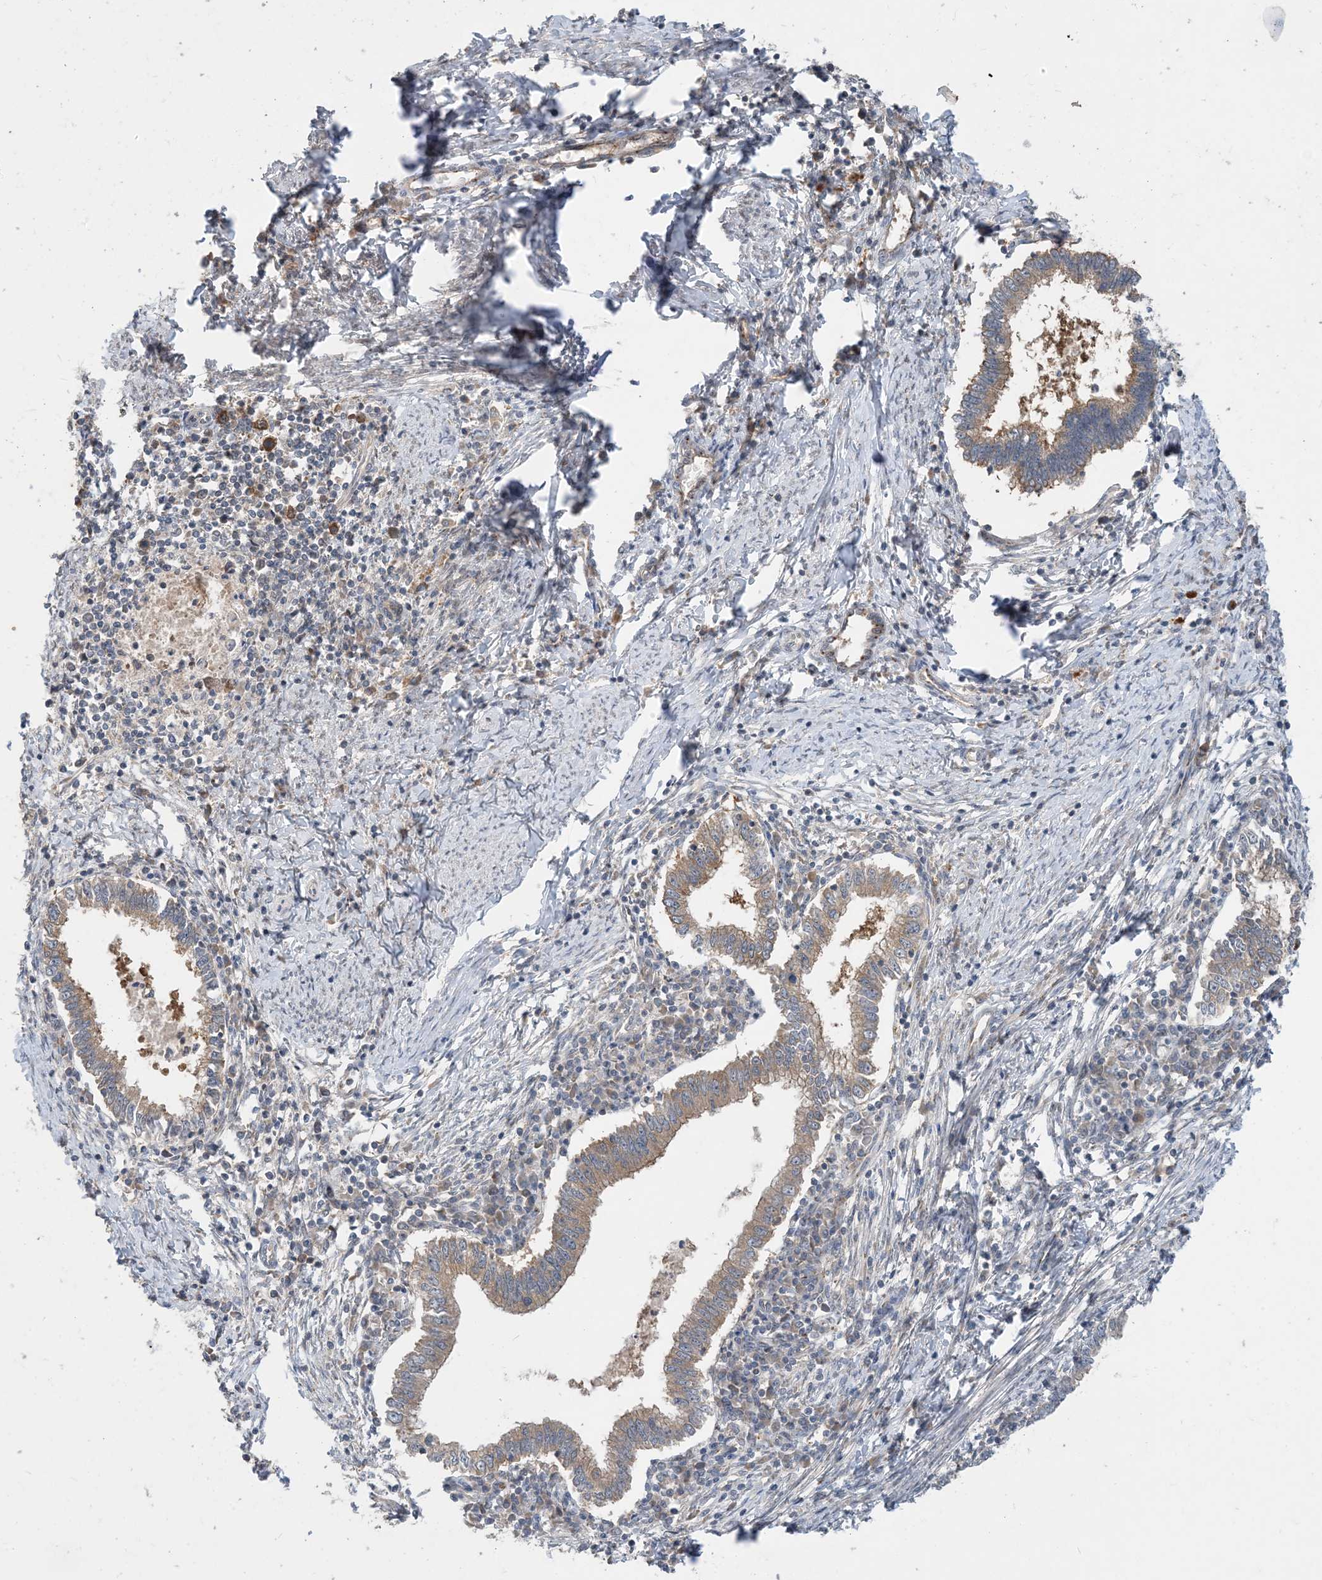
{"staining": {"intensity": "weak", "quantity": ">75%", "location": "cytoplasmic/membranous"}, "tissue": "cervical cancer", "cell_type": "Tumor cells", "image_type": "cancer", "snomed": [{"axis": "morphology", "description": "Adenocarcinoma, NOS"}, {"axis": "topography", "description": "Cervix"}], "caption": "Cervical cancer tissue exhibits weak cytoplasmic/membranous staining in approximately >75% of tumor cells, visualized by immunohistochemistry.", "gene": "TINAG", "patient": {"sex": "female", "age": 36}}